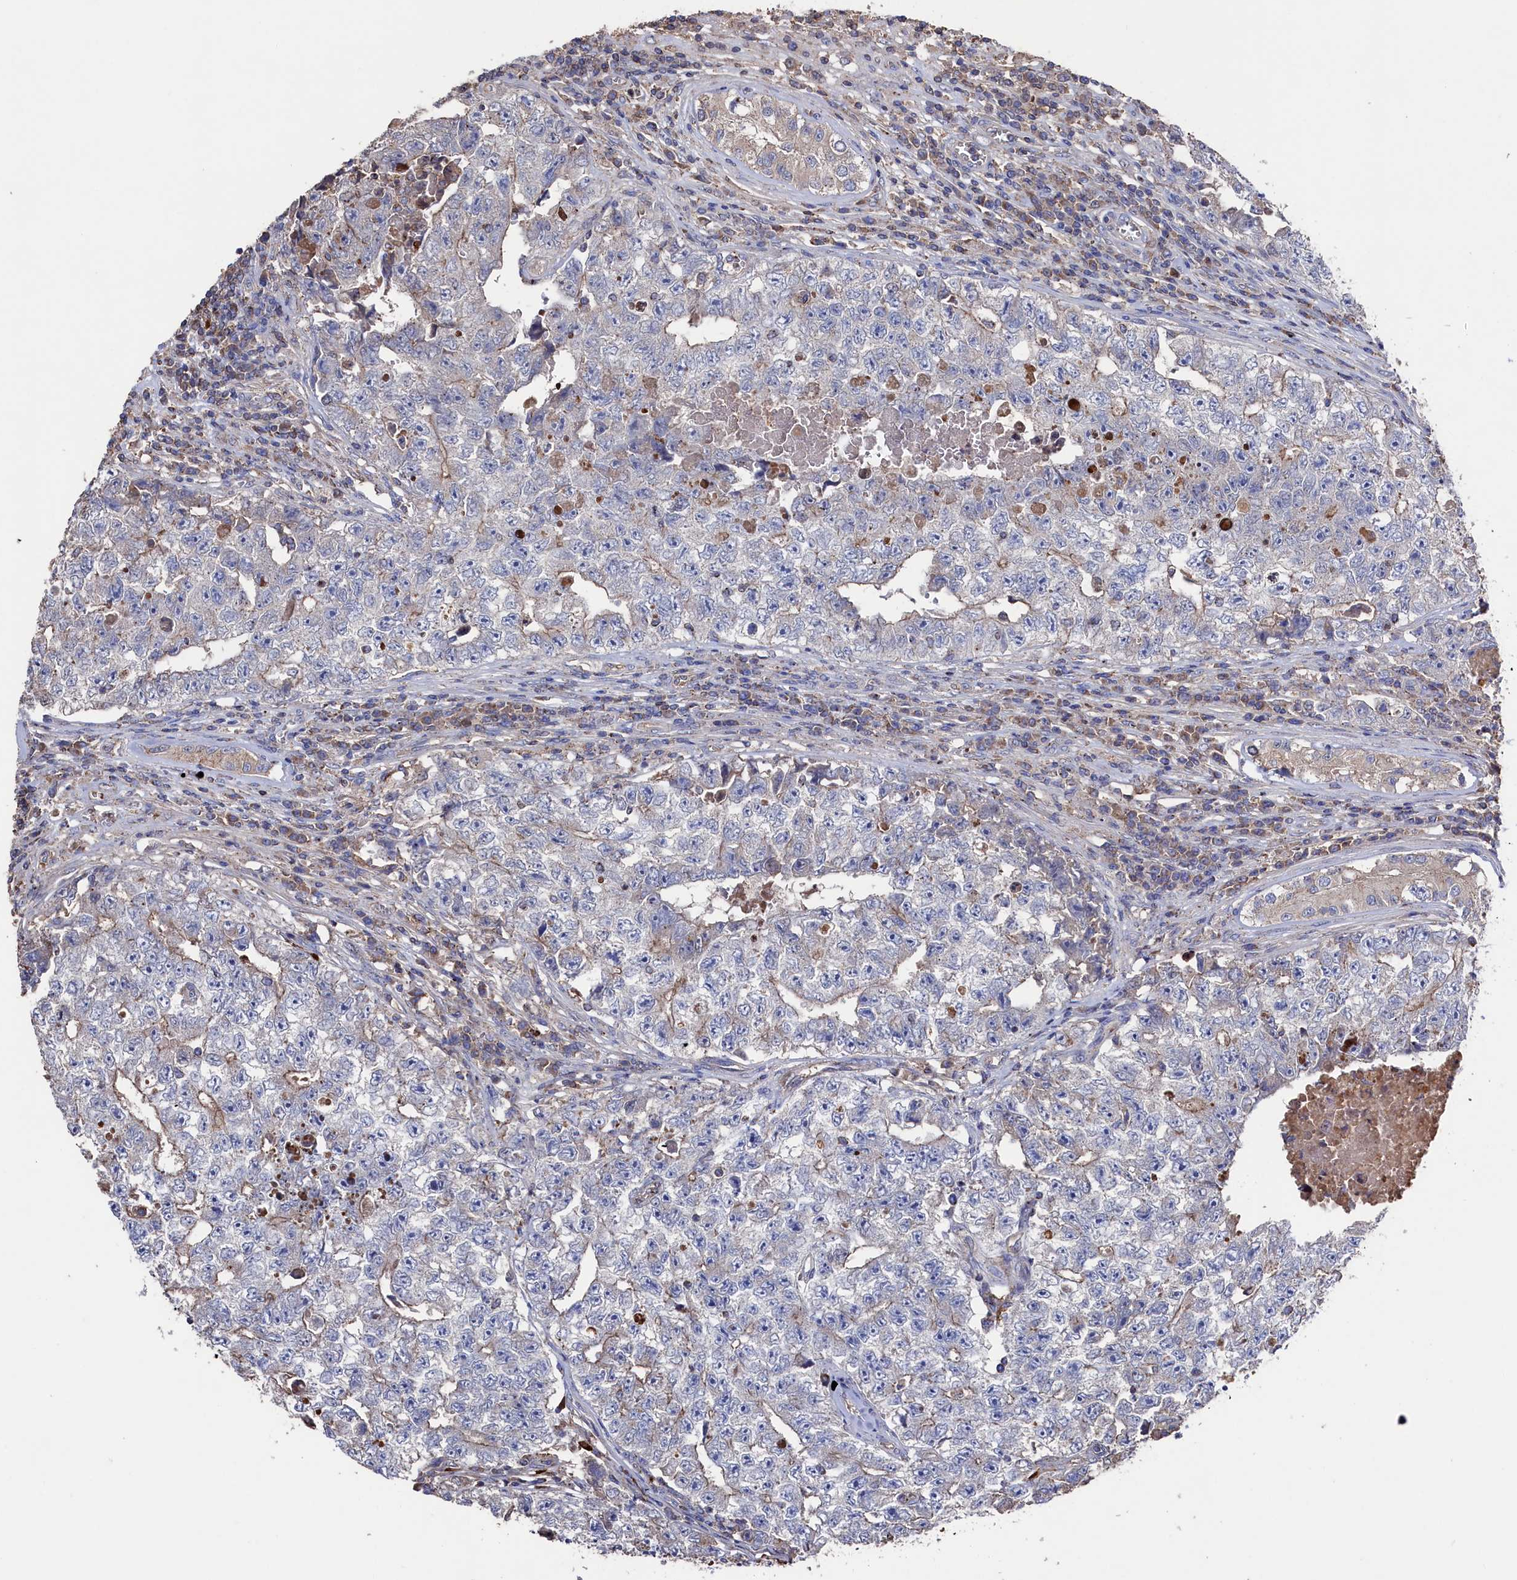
{"staining": {"intensity": "negative", "quantity": "none", "location": "none"}, "tissue": "testis cancer", "cell_type": "Tumor cells", "image_type": "cancer", "snomed": [{"axis": "morphology", "description": "Carcinoma, Embryonal, NOS"}, {"axis": "topography", "description": "Testis"}], "caption": "Immunohistochemistry (IHC) image of neoplastic tissue: testis cancer (embryonal carcinoma) stained with DAB (3,3'-diaminobenzidine) demonstrates no significant protein expression in tumor cells.", "gene": "TK2", "patient": {"sex": "male", "age": 17}}